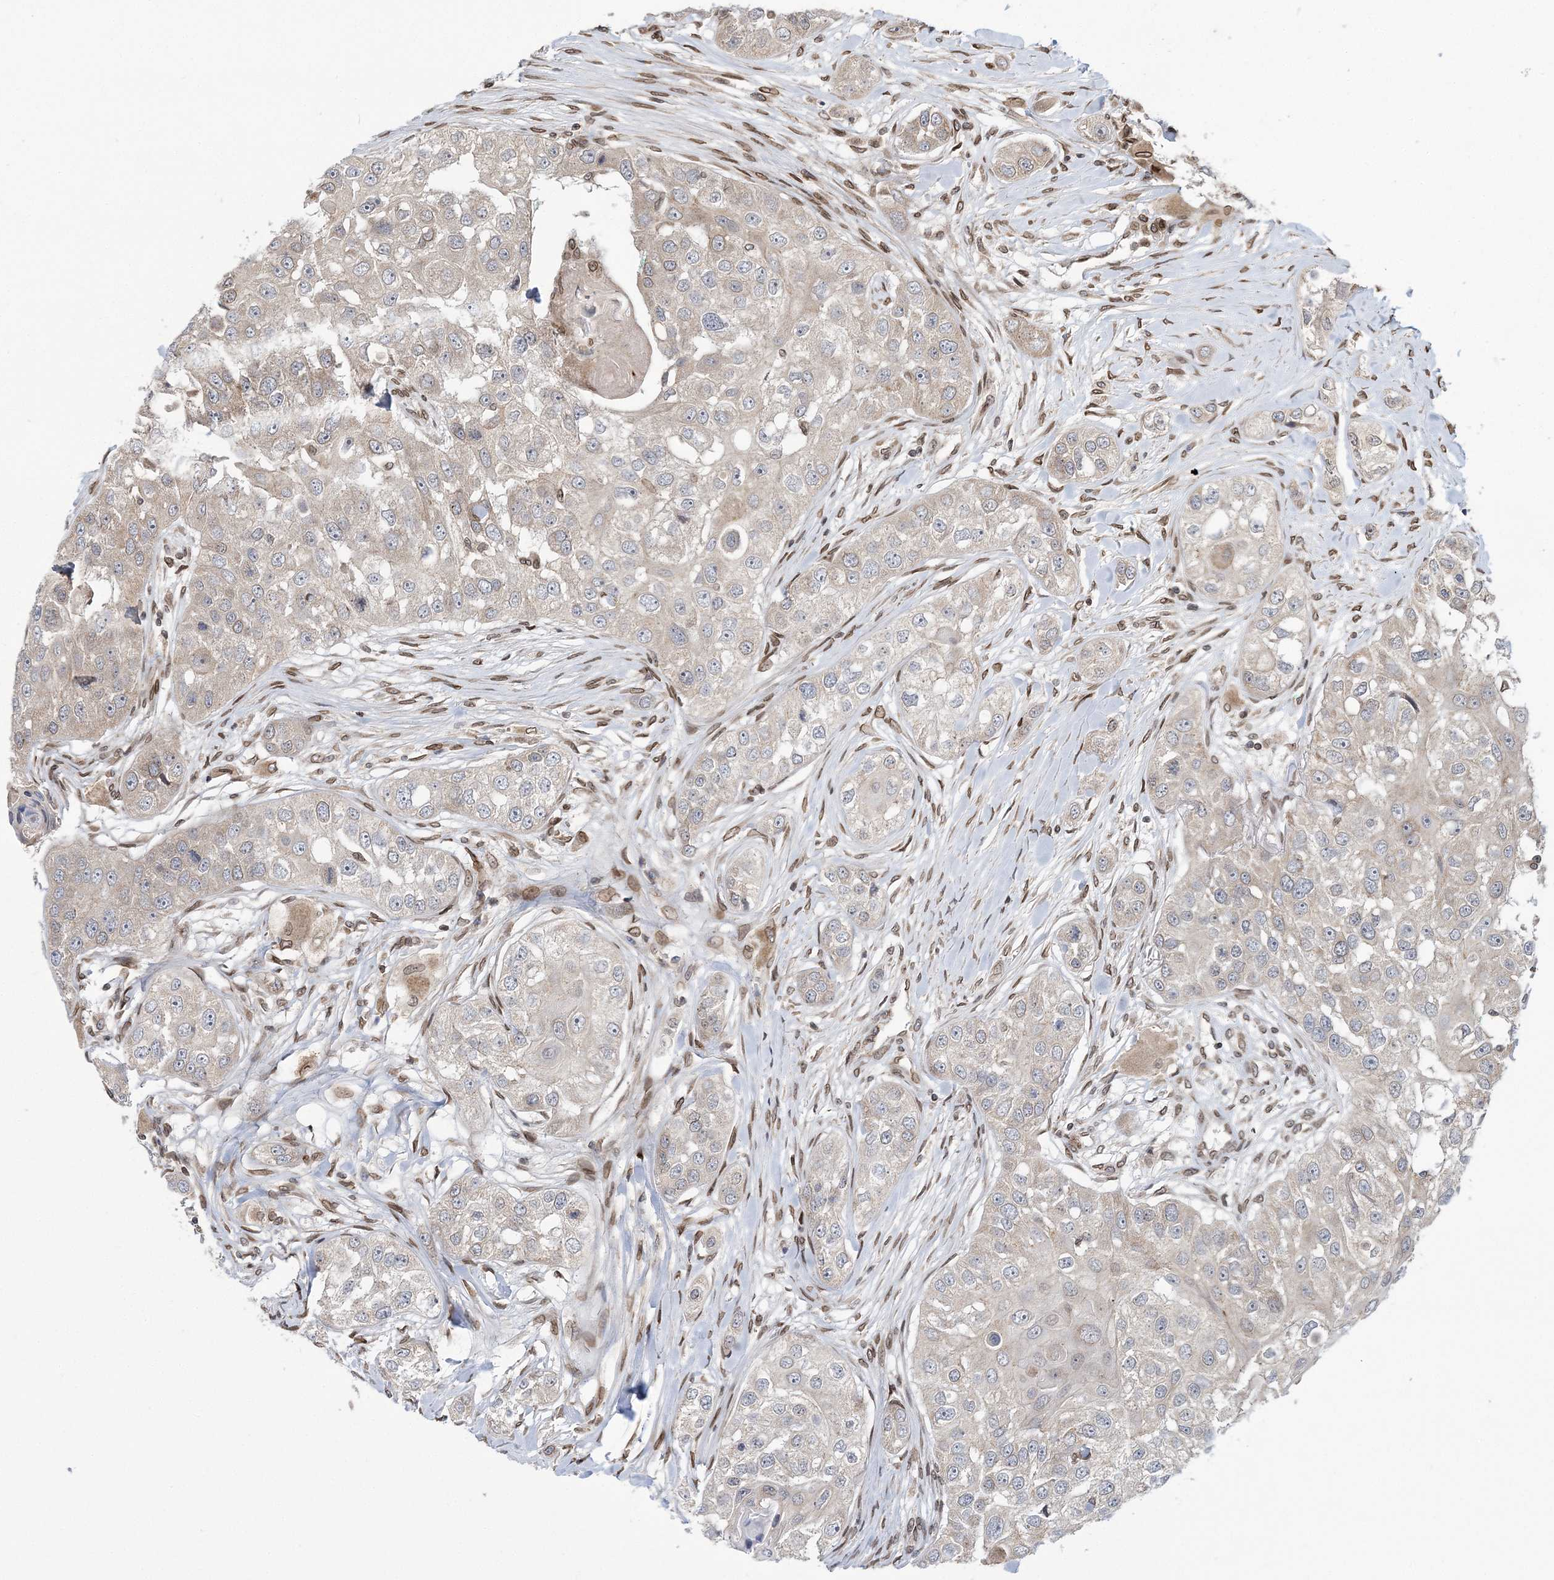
{"staining": {"intensity": "negative", "quantity": "none", "location": "none"}, "tissue": "head and neck cancer", "cell_type": "Tumor cells", "image_type": "cancer", "snomed": [{"axis": "morphology", "description": "Normal tissue, NOS"}, {"axis": "morphology", "description": "Squamous cell carcinoma, NOS"}, {"axis": "topography", "description": "Skeletal muscle"}, {"axis": "topography", "description": "Head-Neck"}], "caption": "A high-resolution micrograph shows IHC staining of head and neck cancer, which displays no significant expression in tumor cells.", "gene": "DNAJC27", "patient": {"sex": "male", "age": 51}}